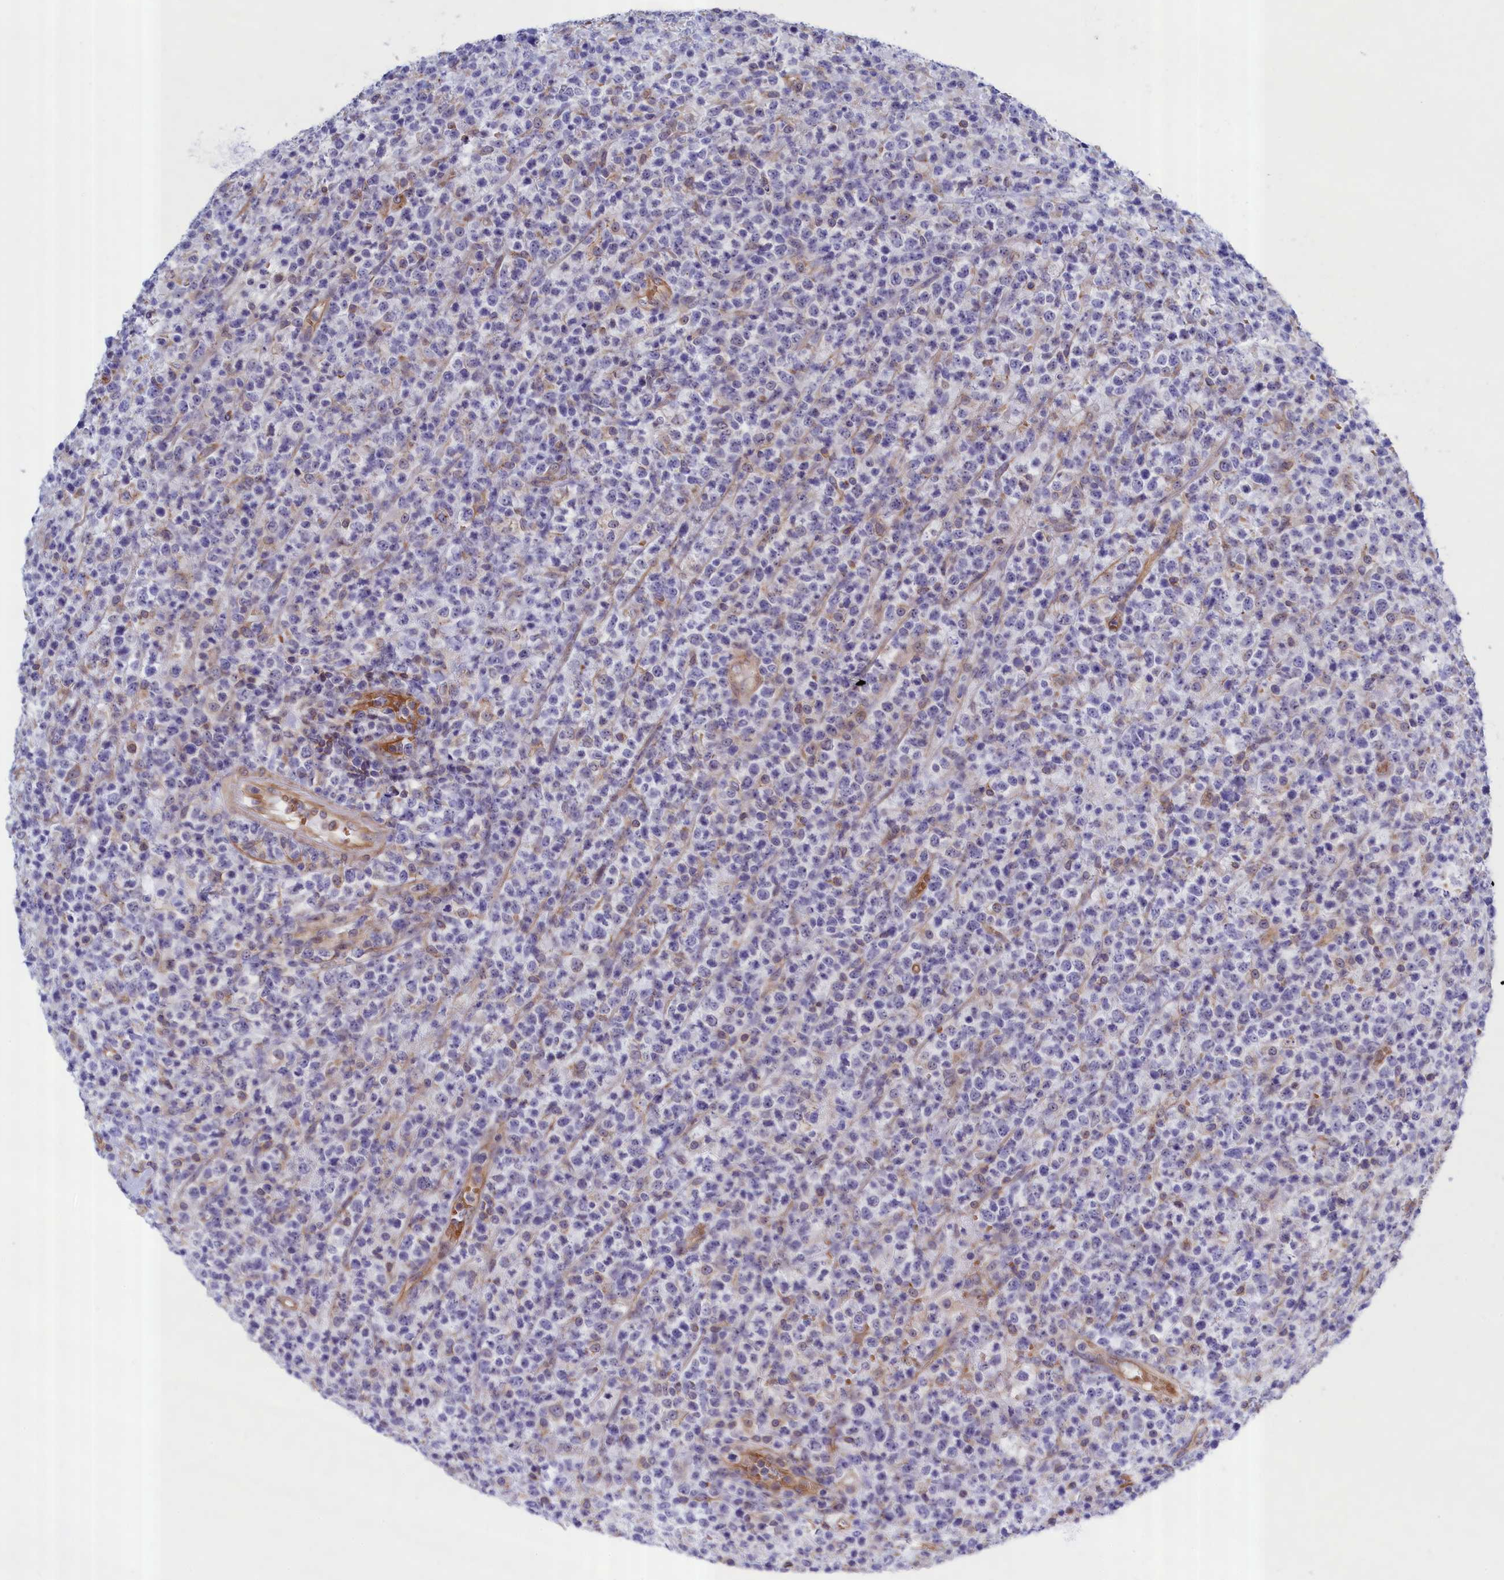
{"staining": {"intensity": "negative", "quantity": "none", "location": "none"}, "tissue": "lymphoma", "cell_type": "Tumor cells", "image_type": "cancer", "snomed": [{"axis": "morphology", "description": "Malignant lymphoma, non-Hodgkin's type, High grade"}, {"axis": "topography", "description": "Colon"}], "caption": "This is an IHC micrograph of human malignant lymphoma, non-Hodgkin's type (high-grade). There is no expression in tumor cells.", "gene": "ABCC12", "patient": {"sex": "female", "age": 53}}